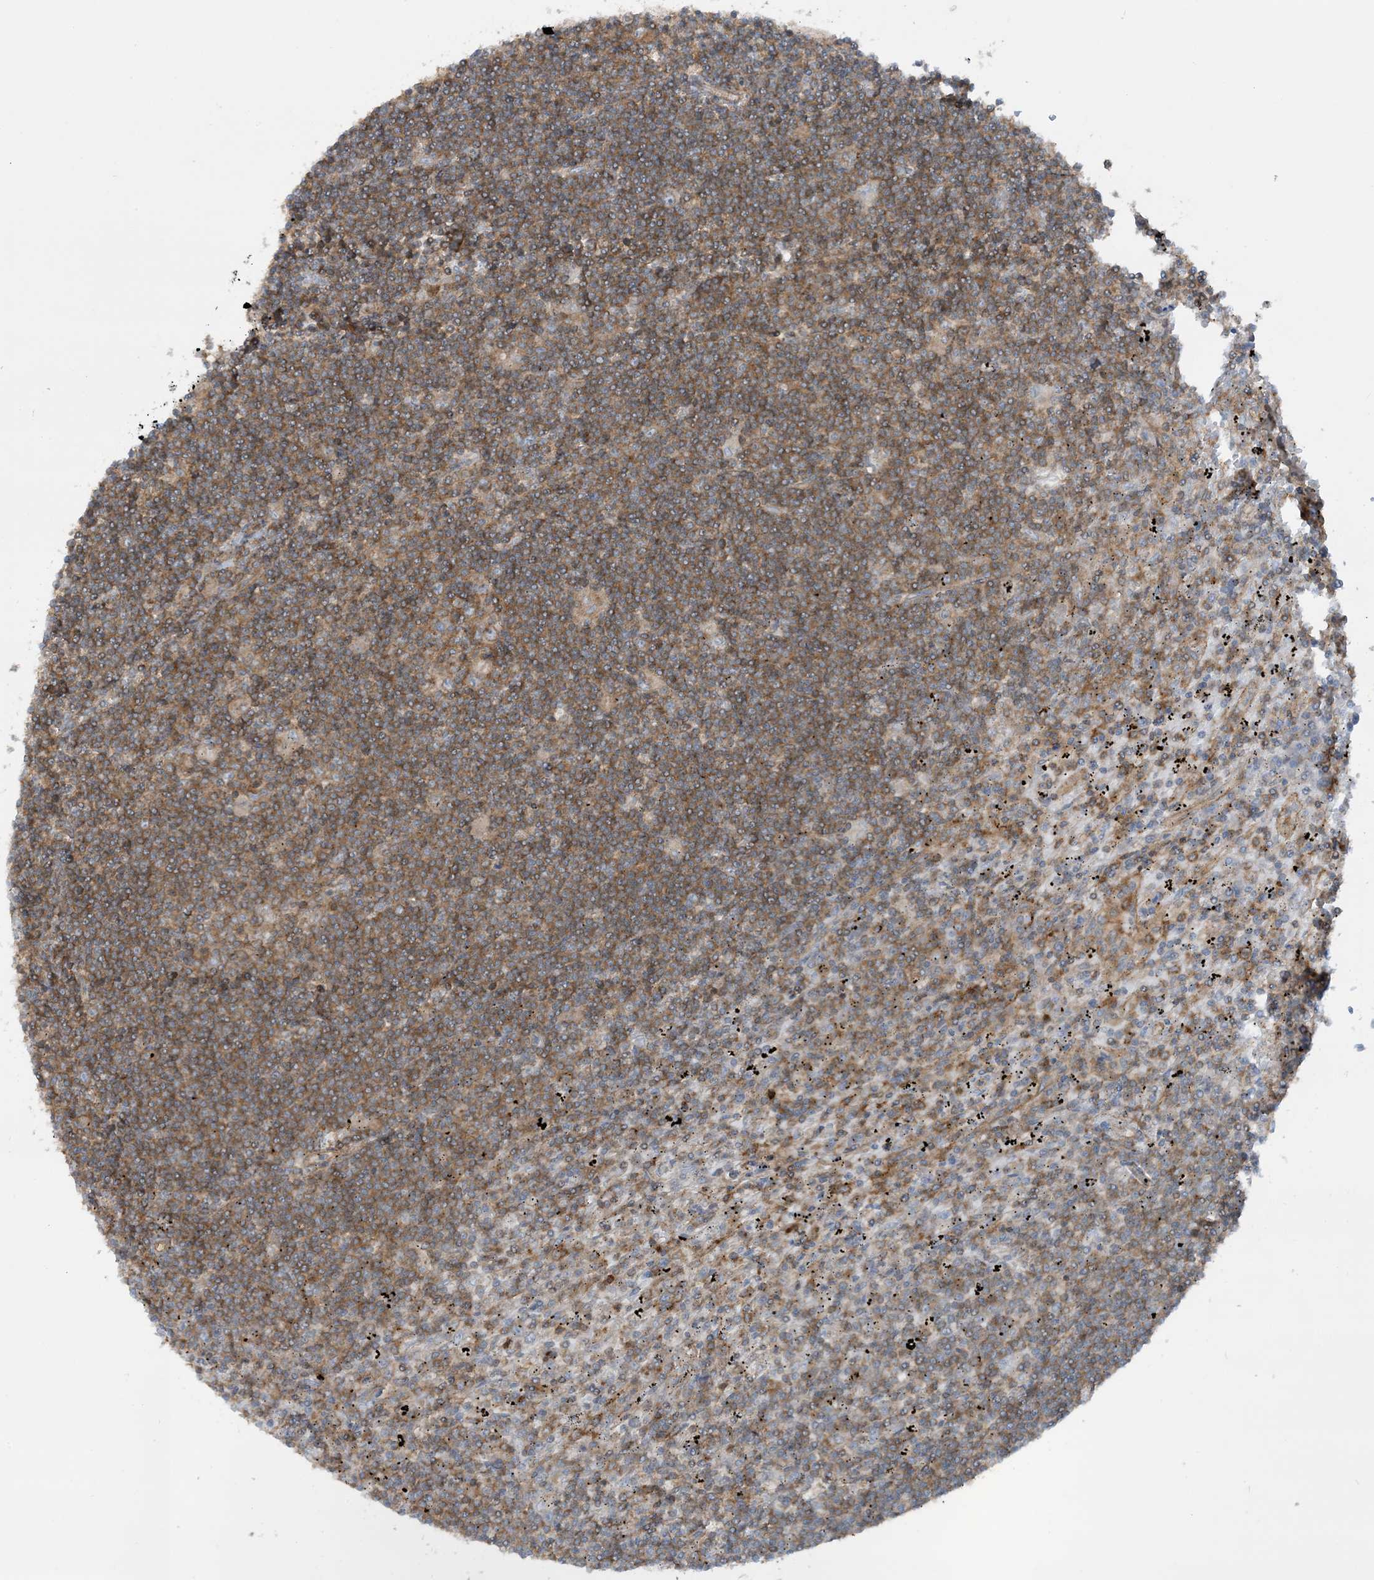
{"staining": {"intensity": "moderate", "quantity": ">75%", "location": "cytoplasmic/membranous"}, "tissue": "lymphoma", "cell_type": "Tumor cells", "image_type": "cancer", "snomed": [{"axis": "morphology", "description": "Malignant lymphoma, non-Hodgkin's type, Low grade"}, {"axis": "topography", "description": "Spleen"}], "caption": "Lymphoma stained with a protein marker shows moderate staining in tumor cells.", "gene": "STAM2", "patient": {"sex": "male", "age": 76}}